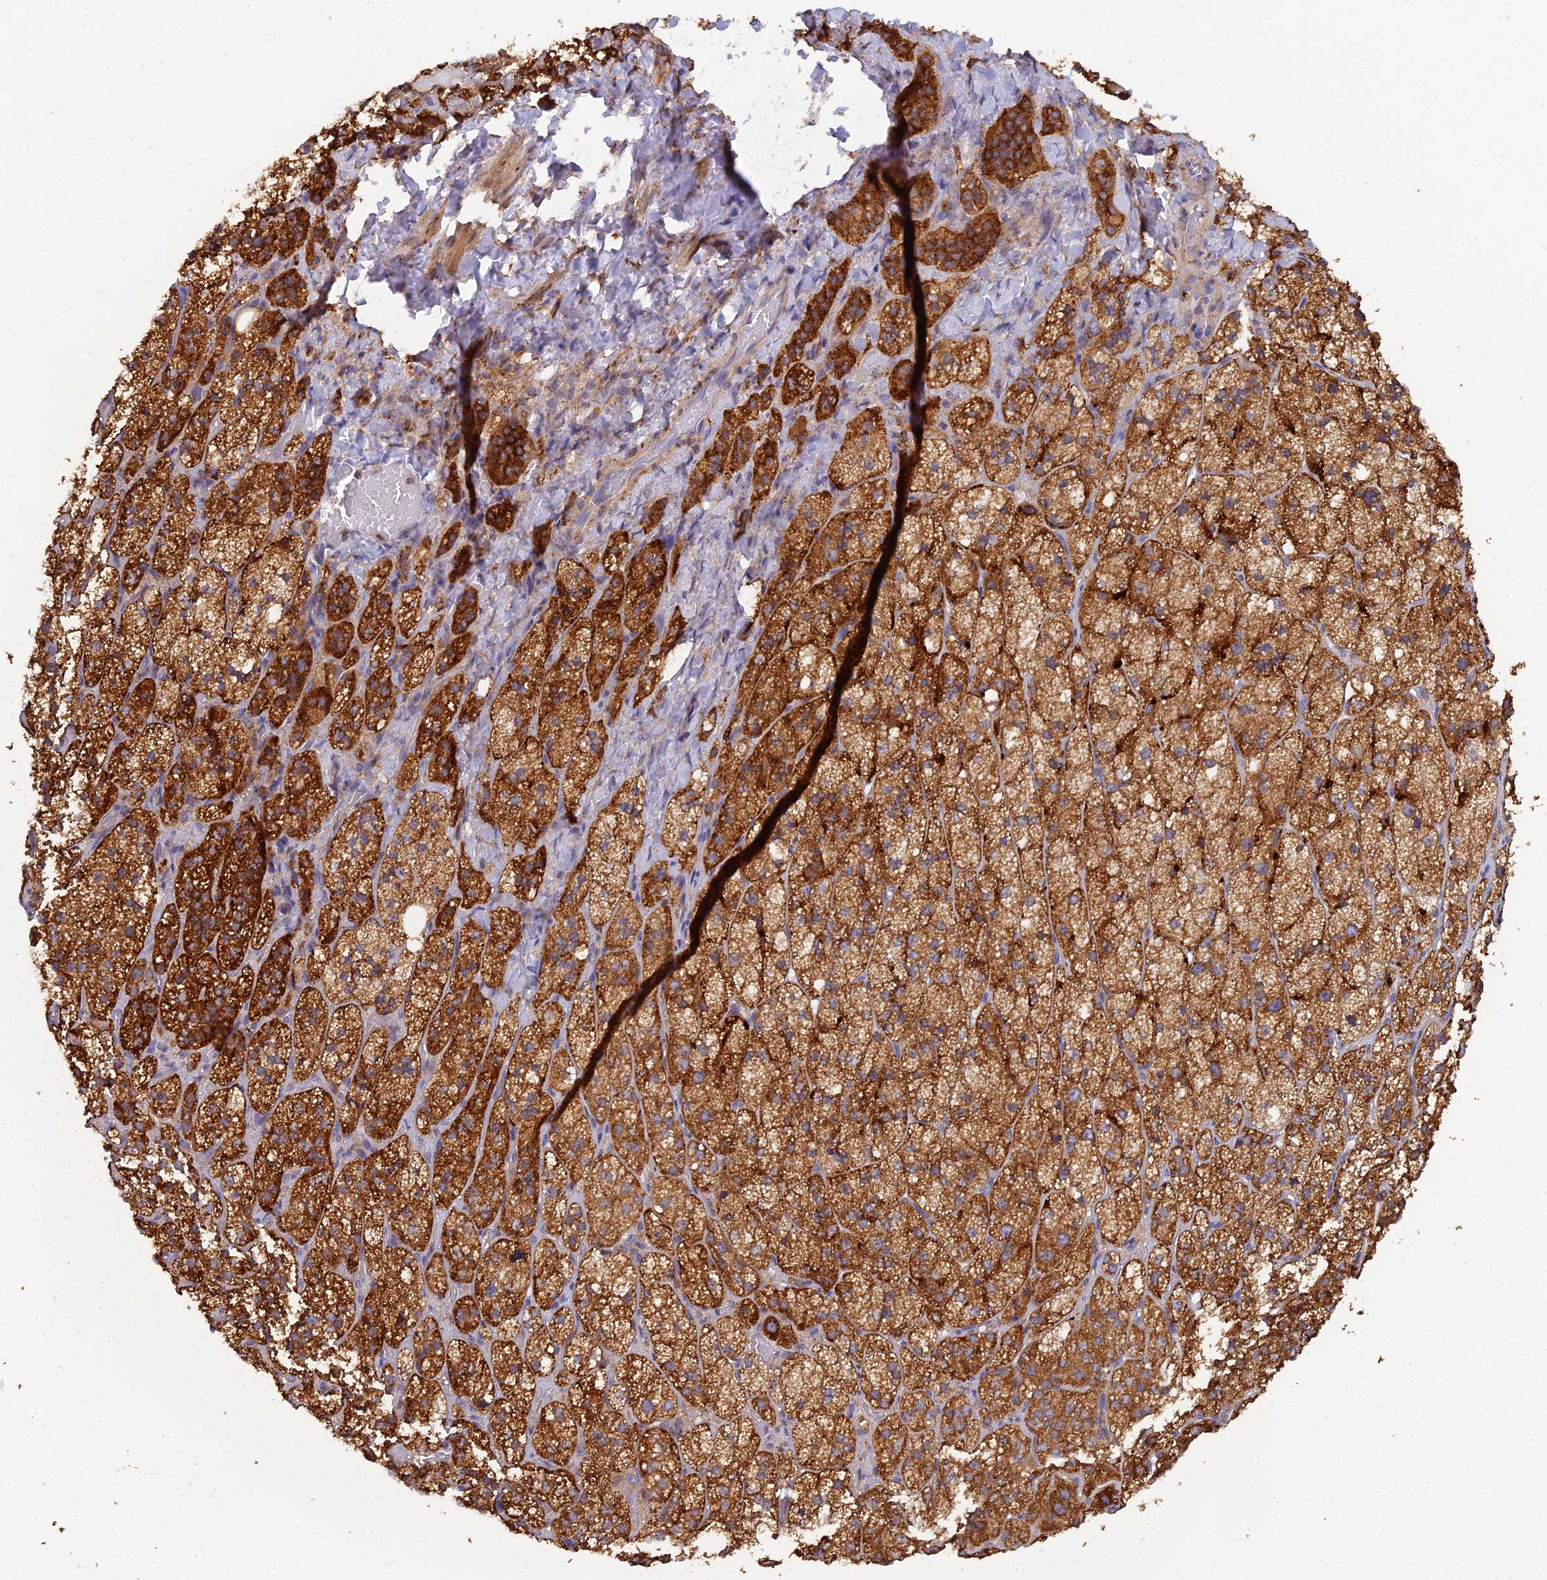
{"staining": {"intensity": "strong", "quantity": ">75%", "location": "cytoplasmic/membranous"}, "tissue": "adrenal gland", "cell_type": "Glandular cells", "image_type": "normal", "snomed": [{"axis": "morphology", "description": "Normal tissue, NOS"}, {"axis": "topography", "description": "Adrenal gland"}], "caption": "Protein expression by immunohistochemistry shows strong cytoplasmic/membranous expression in about >75% of glandular cells in benign adrenal gland.", "gene": "ARL8A", "patient": {"sex": "male", "age": 61}}